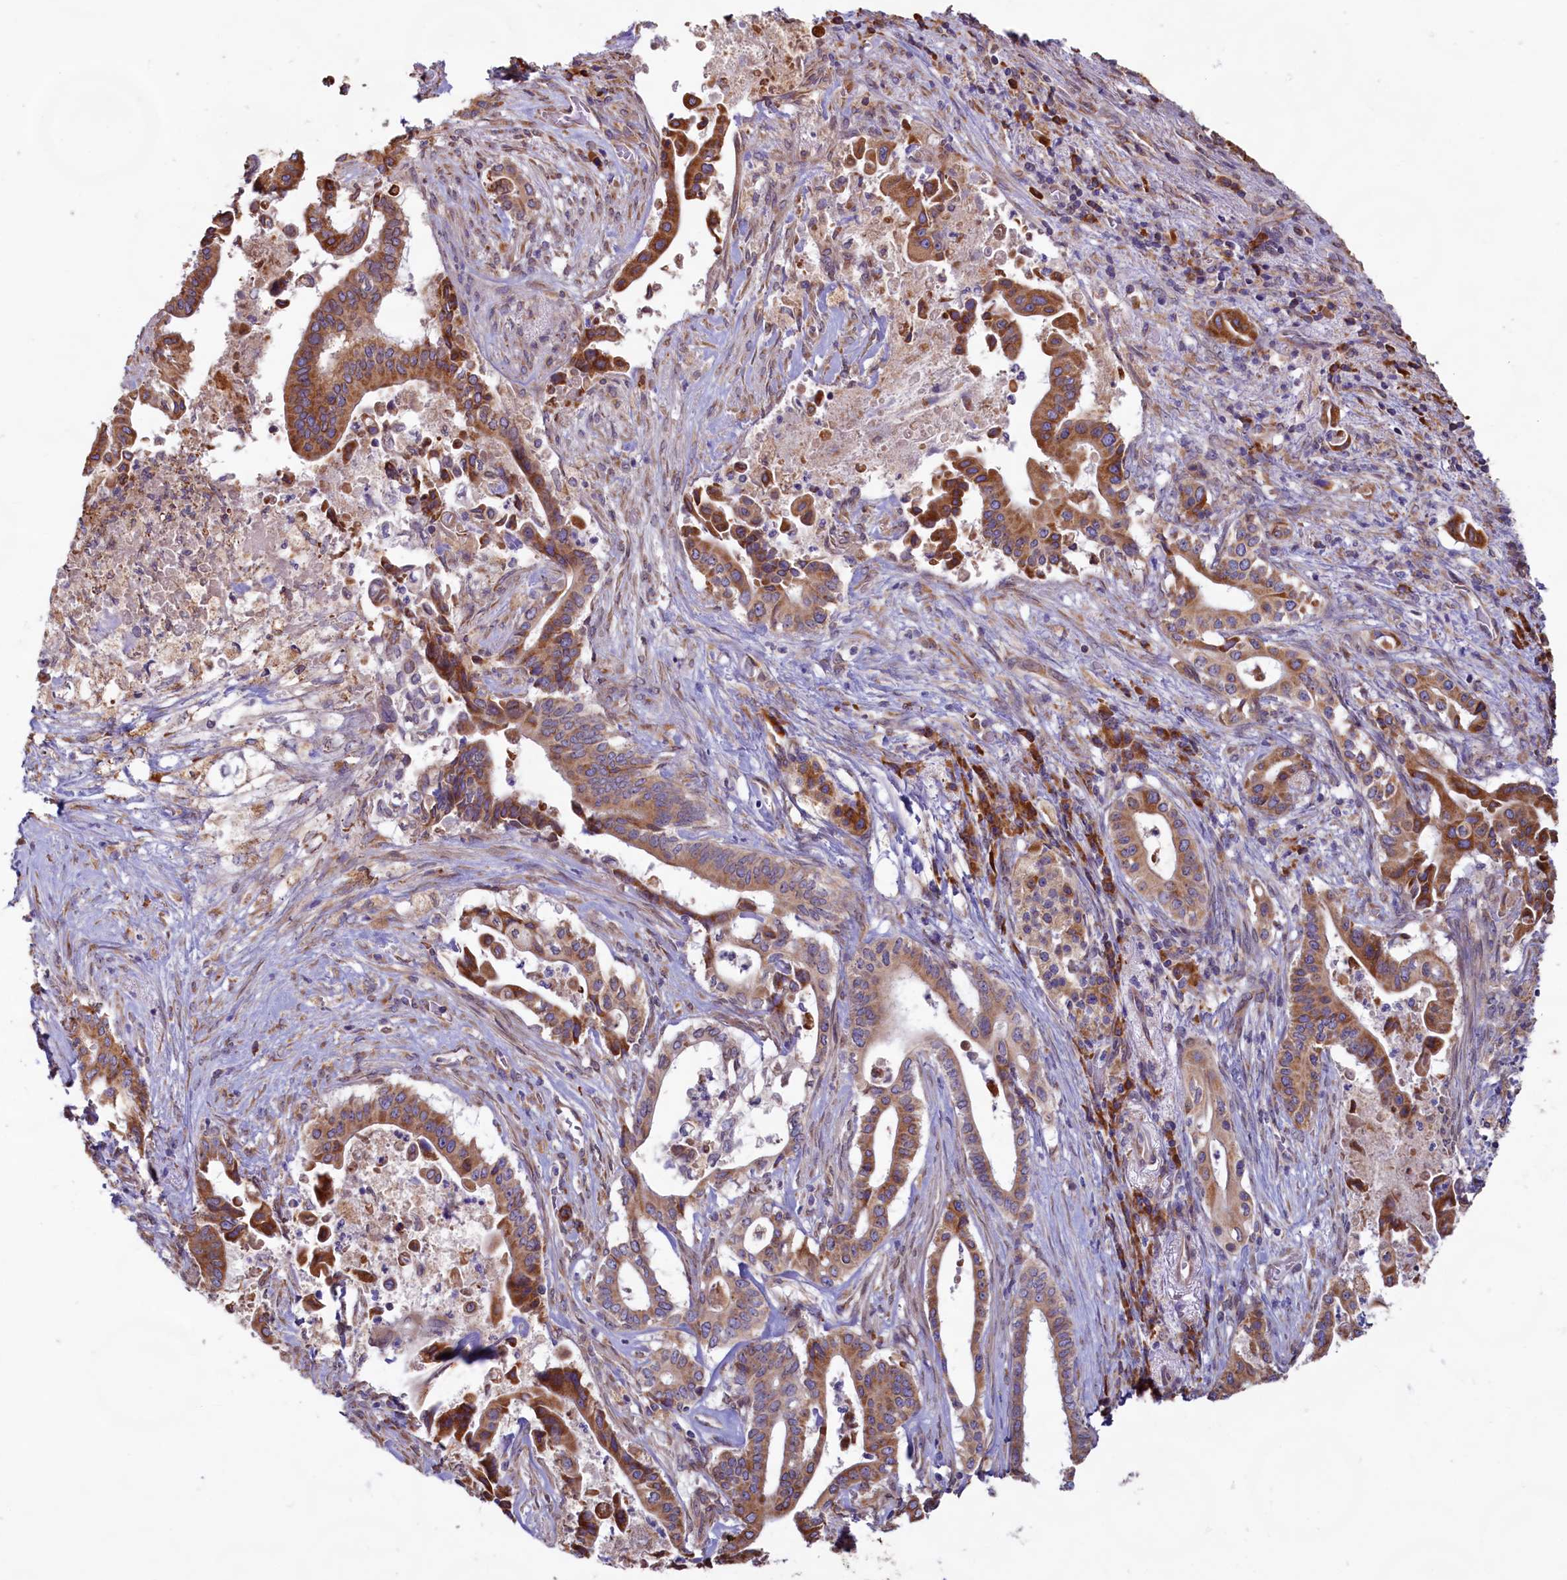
{"staining": {"intensity": "moderate", "quantity": ">75%", "location": "cytoplasmic/membranous"}, "tissue": "pancreatic cancer", "cell_type": "Tumor cells", "image_type": "cancer", "snomed": [{"axis": "morphology", "description": "Adenocarcinoma, NOS"}, {"axis": "topography", "description": "Pancreas"}], "caption": "Tumor cells show medium levels of moderate cytoplasmic/membranous positivity in approximately >75% of cells in human pancreatic adenocarcinoma.", "gene": "TBC1D19", "patient": {"sex": "female", "age": 77}}